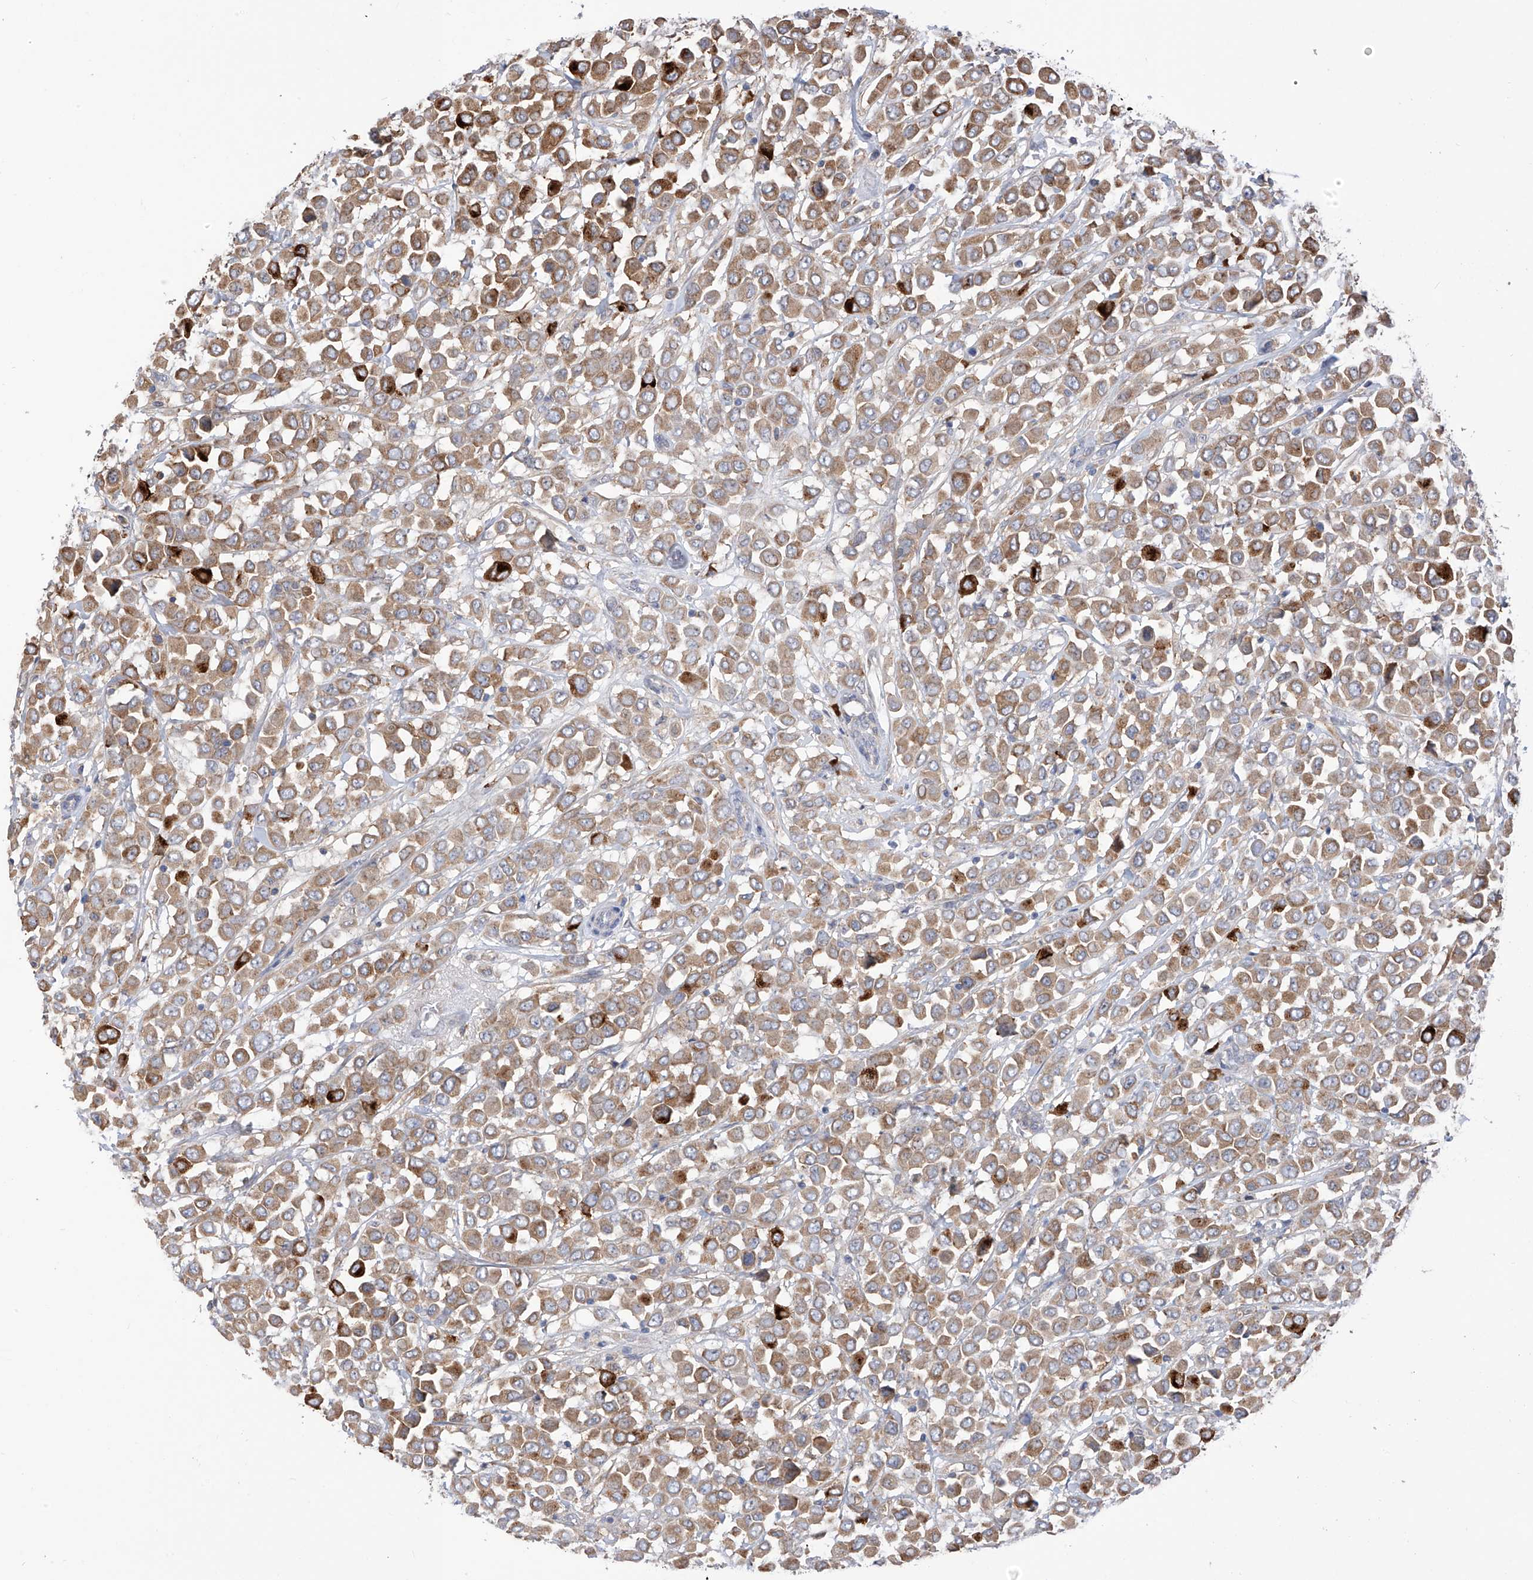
{"staining": {"intensity": "moderate", "quantity": ">75%", "location": "cytoplasmic/membranous"}, "tissue": "breast cancer", "cell_type": "Tumor cells", "image_type": "cancer", "snomed": [{"axis": "morphology", "description": "Duct carcinoma"}, {"axis": "topography", "description": "Breast"}], "caption": "Immunohistochemical staining of breast cancer (infiltrating ductal carcinoma) demonstrates medium levels of moderate cytoplasmic/membranous staining in about >75% of tumor cells.", "gene": "REC8", "patient": {"sex": "female", "age": 61}}